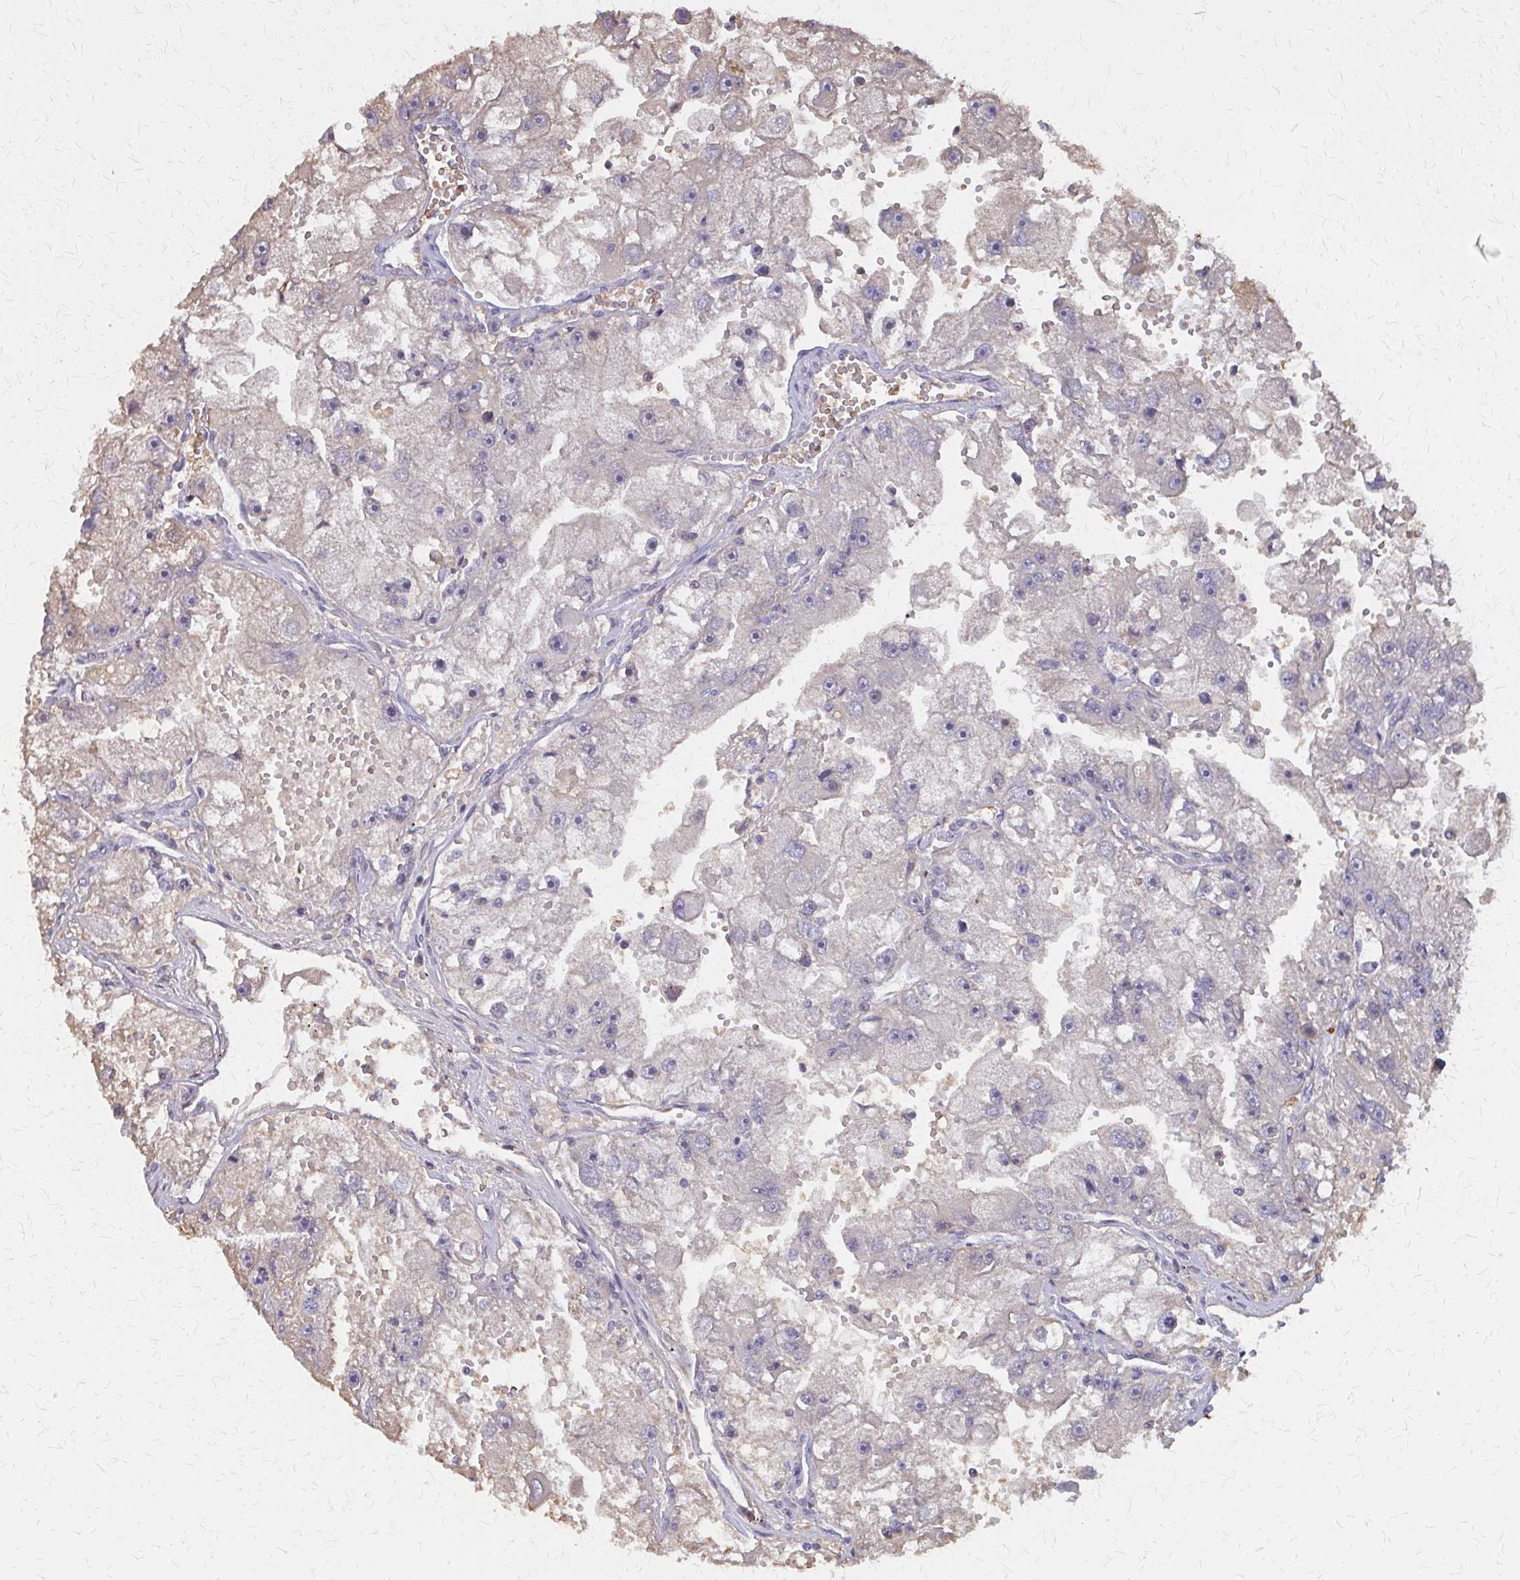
{"staining": {"intensity": "negative", "quantity": "none", "location": "none"}, "tissue": "renal cancer", "cell_type": "Tumor cells", "image_type": "cancer", "snomed": [{"axis": "morphology", "description": "Adenocarcinoma, NOS"}, {"axis": "topography", "description": "Kidney"}], "caption": "Tumor cells are negative for brown protein staining in adenocarcinoma (renal).", "gene": "IFI44L", "patient": {"sex": "male", "age": 63}}